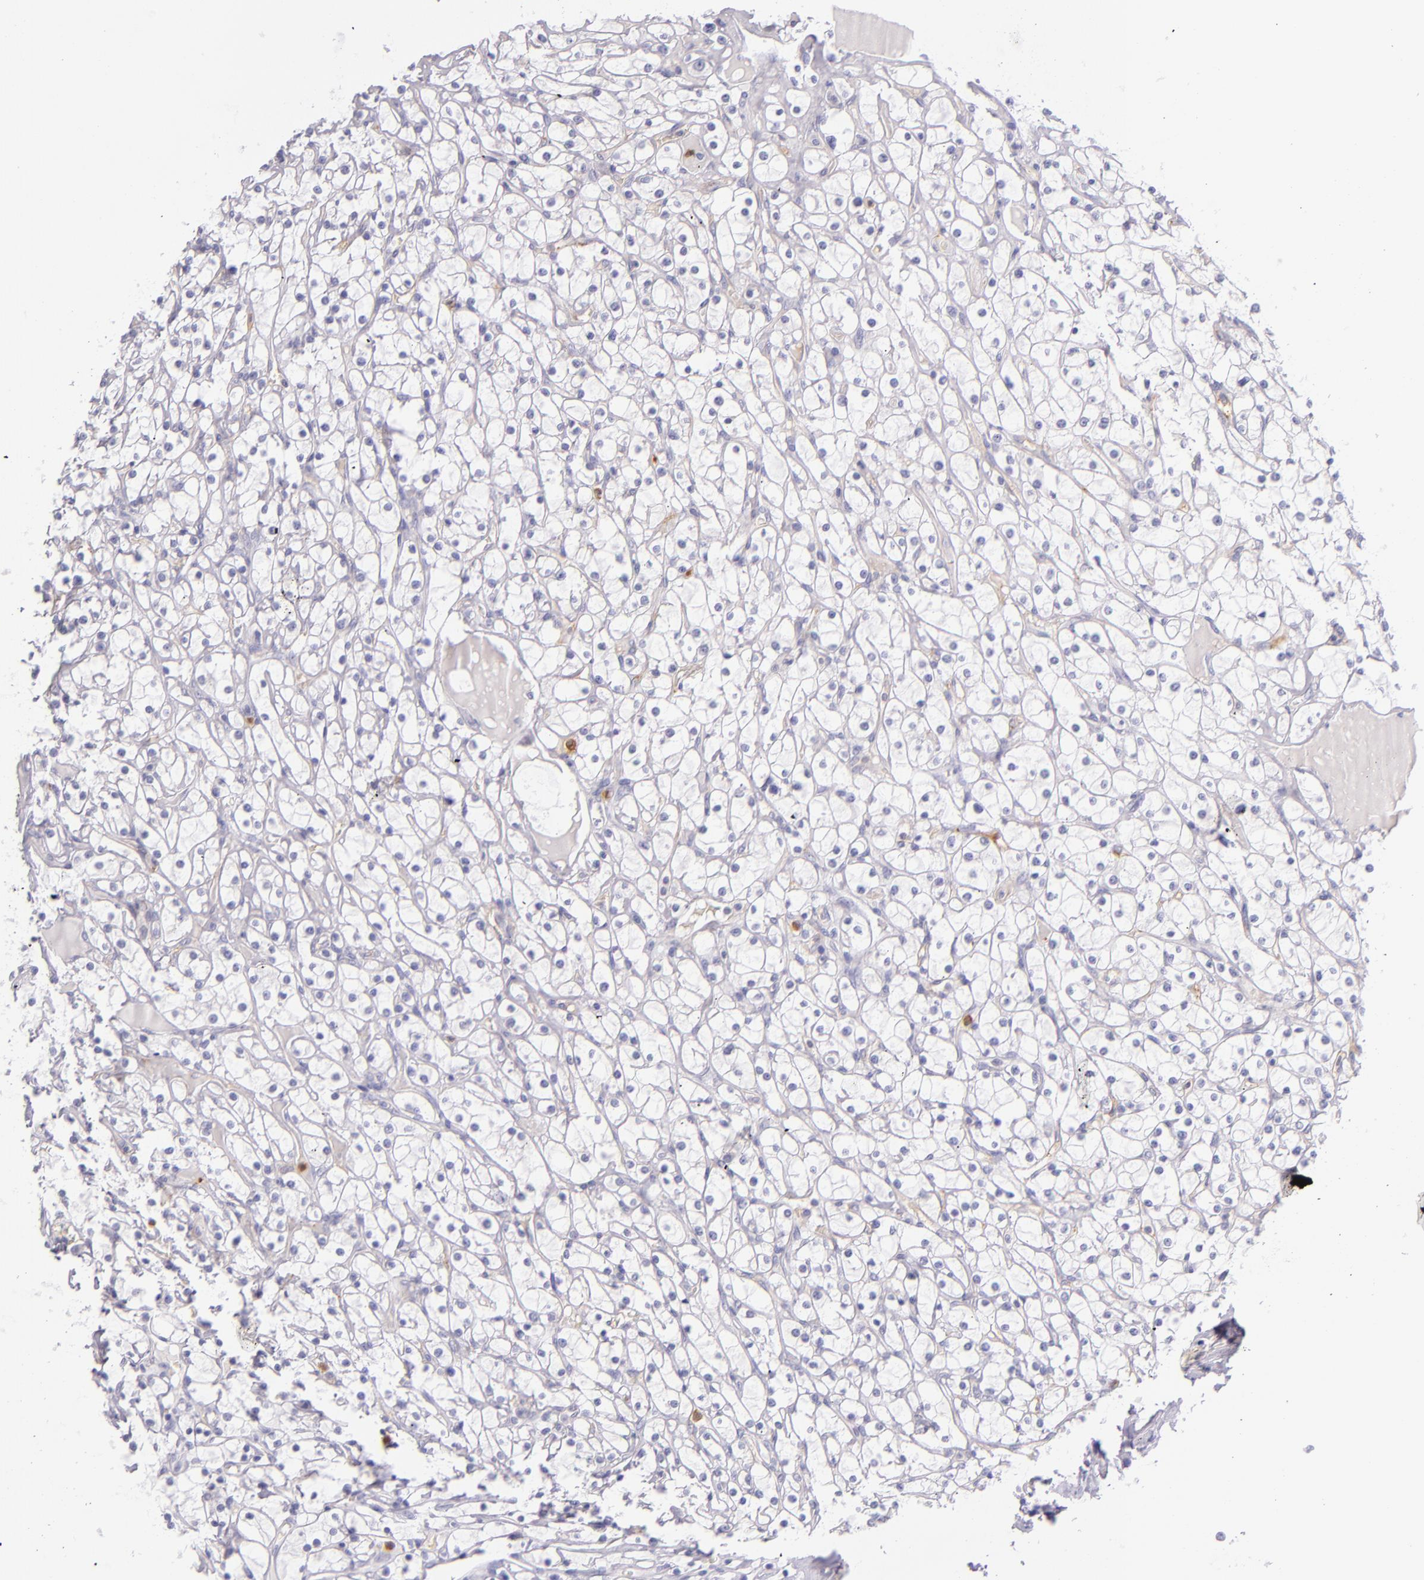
{"staining": {"intensity": "negative", "quantity": "none", "location": "none"}, "tissue": "renal cancer", "cell_type": "Tumor cells", "image_type": "cancer", "snomed": [{"axis": "morphology", "description": "Adenocarcinoma, NOS"}, {"axis": "topography", "description": "Kidney"}], "caption": "This is an immunohistochemistry (IHC) photomicrograph of human renal adenocarcinoma. There is no expression in tumor cells.", "gene": "CEACAM1", "patient": {"sex": "female", "age": 73}}